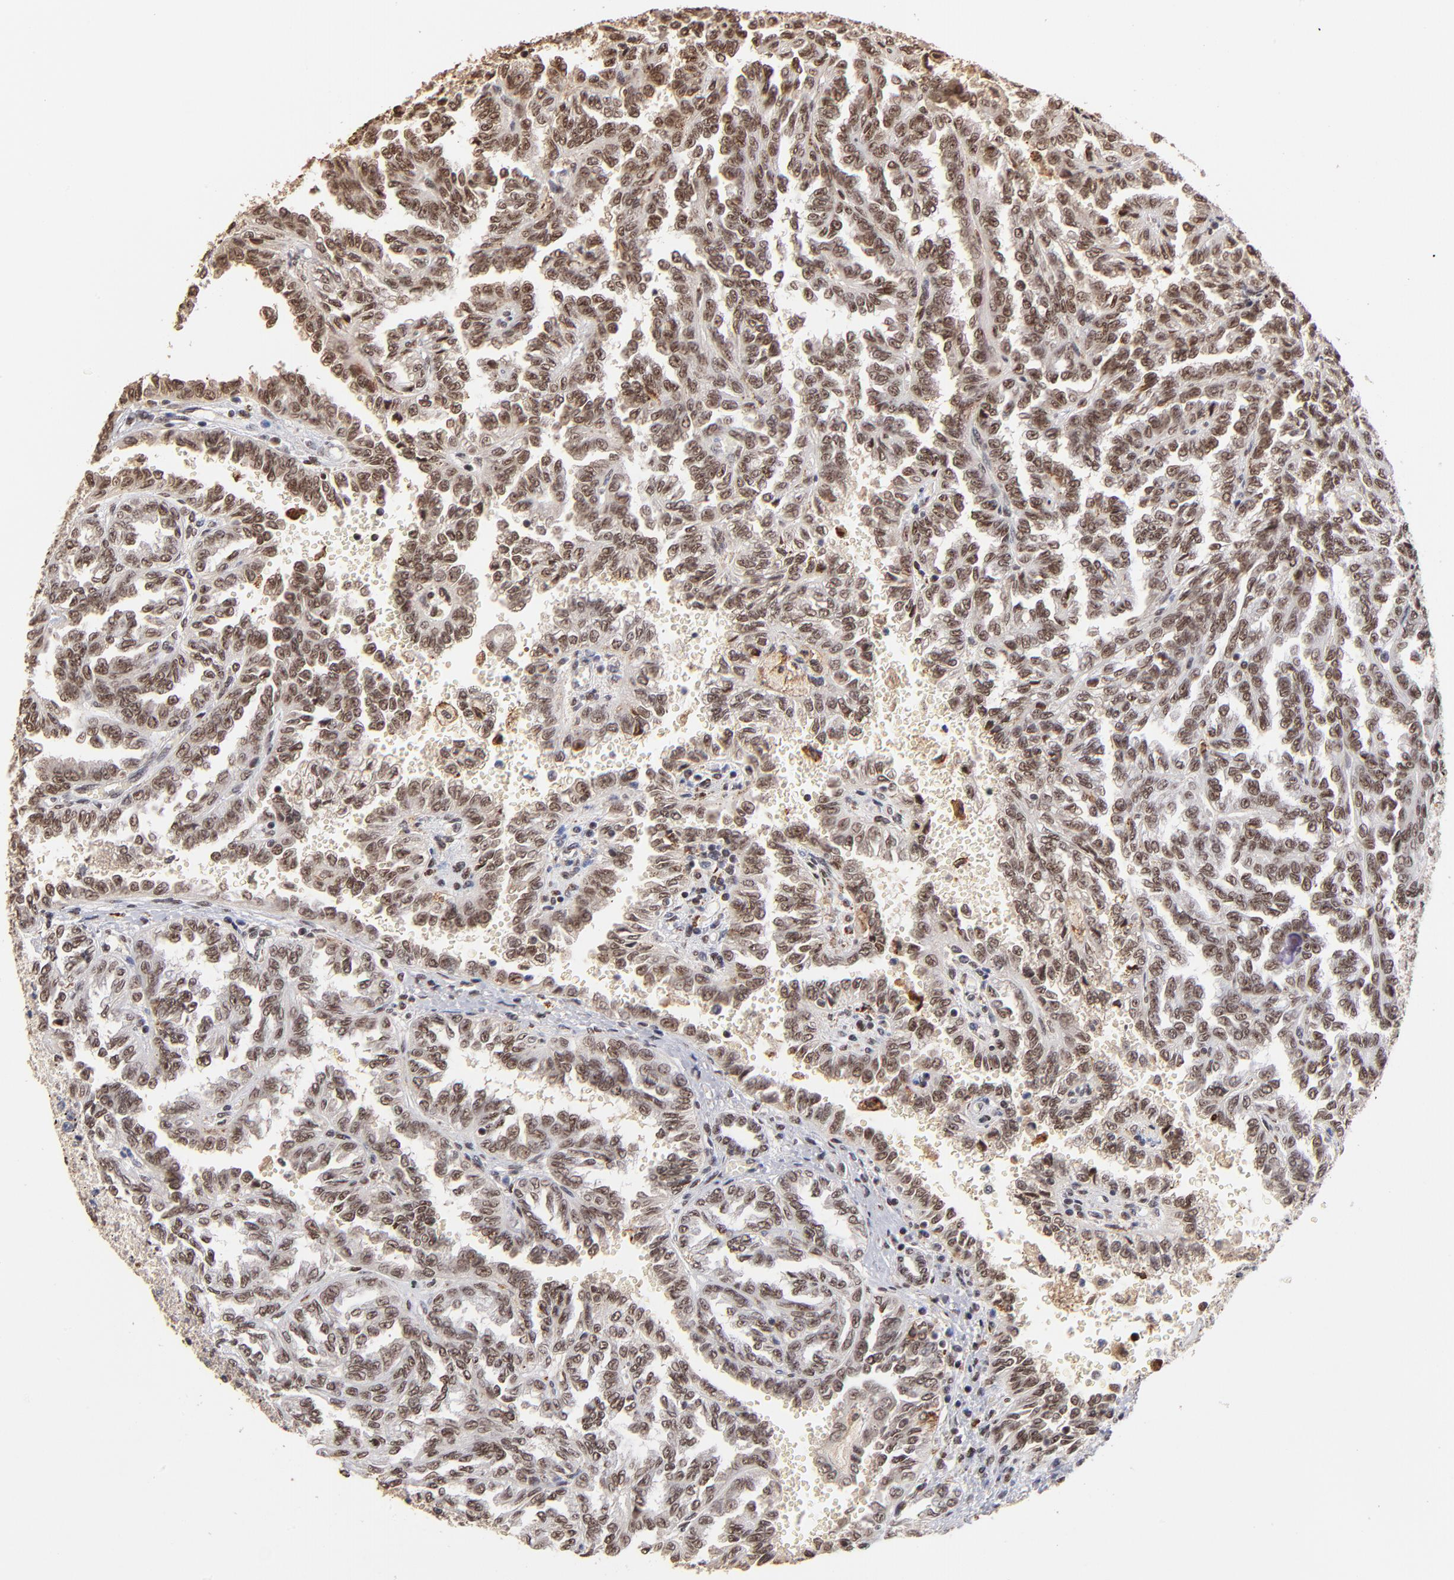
{"staining": {"intensity": "moderate", "quantity": ">75%", "location": "nuclear"}, "tissue": "renal cancer", "cell_type": "Tumor cells", "image_type": "cancer", "snomed": [{"axis": "morphology", "description": "Inflammation, NOS"}, {"axis": "morphology", "description": "Adenocarcinoma, NOS"}, {"axis": "topography", "description": "Kidney"}], "caption": "DAB immunohistochemical staining of adenocarcinoma (renal) reveals moderate nuclear protein expression in approximately >75% of tumor cells.", "gene": "ZNF146", "patient": {"sex": "male", "age": 68}}